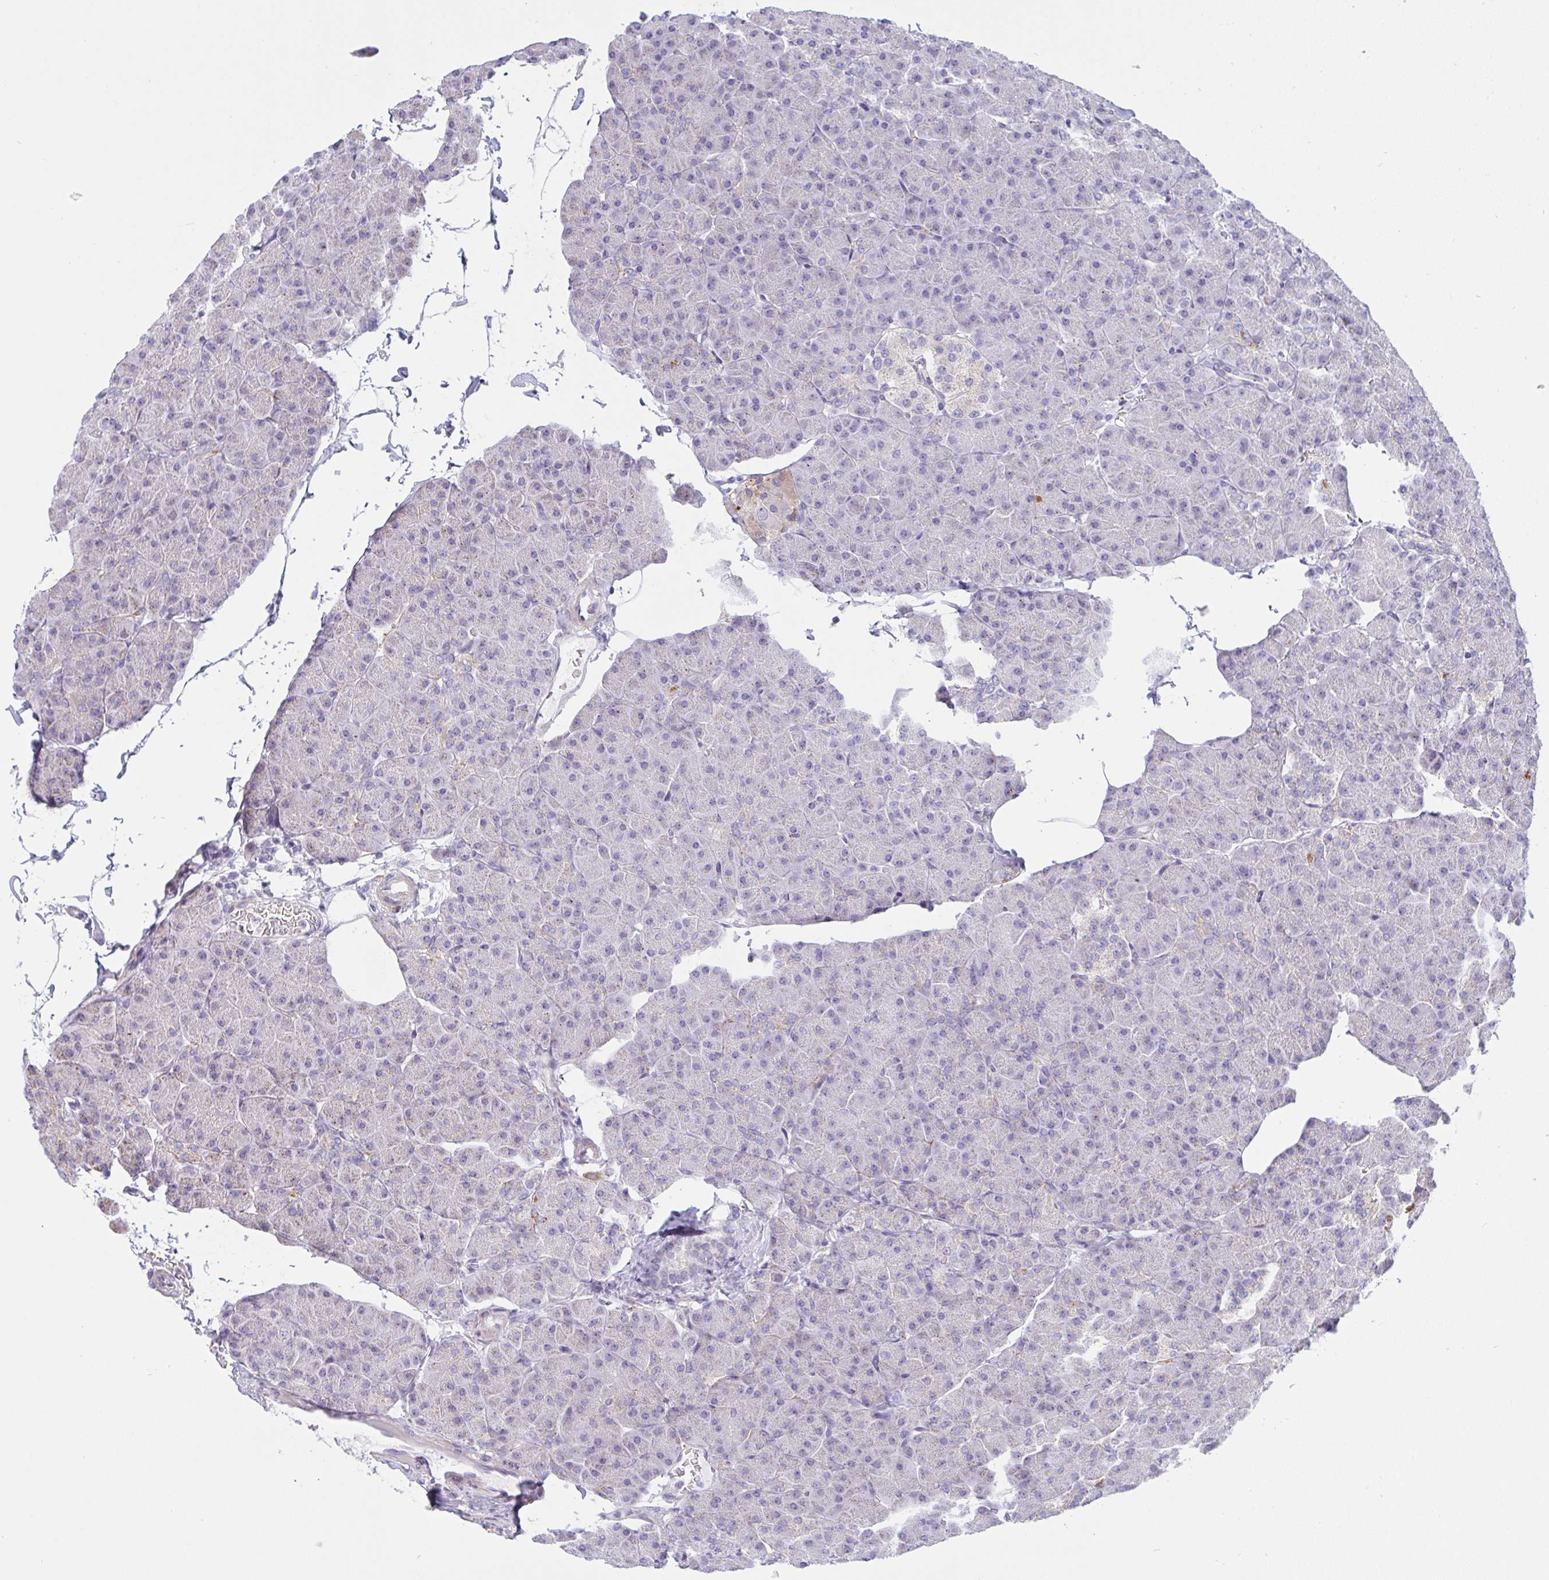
{"staining": {"intensity": "moderate", "quantity": "<25%", "location": "cytoplasmic/membranous"}, "tissue": "pancreas", "cell_type": "Exocrine glandular cells", "image_type": "normal", "snomed": [{"axis": "morphology", "description": "Normal tissue, NOS"}, {"axis": "topography", "description": "Pancreas"}], "caption": "Immunohistochemical staining of normal human pancreas shows <25% levels of moderate cytoplasmic/membranous protein expression in approximately <25% of exocrine glandular cells. The staining is performed using DAB brown chromogen to label protein expression. The nuclei are counter-stained blue using hematoxylin.", "gene": "NTN1", "patient": {"sex": "male", "age": 35}}